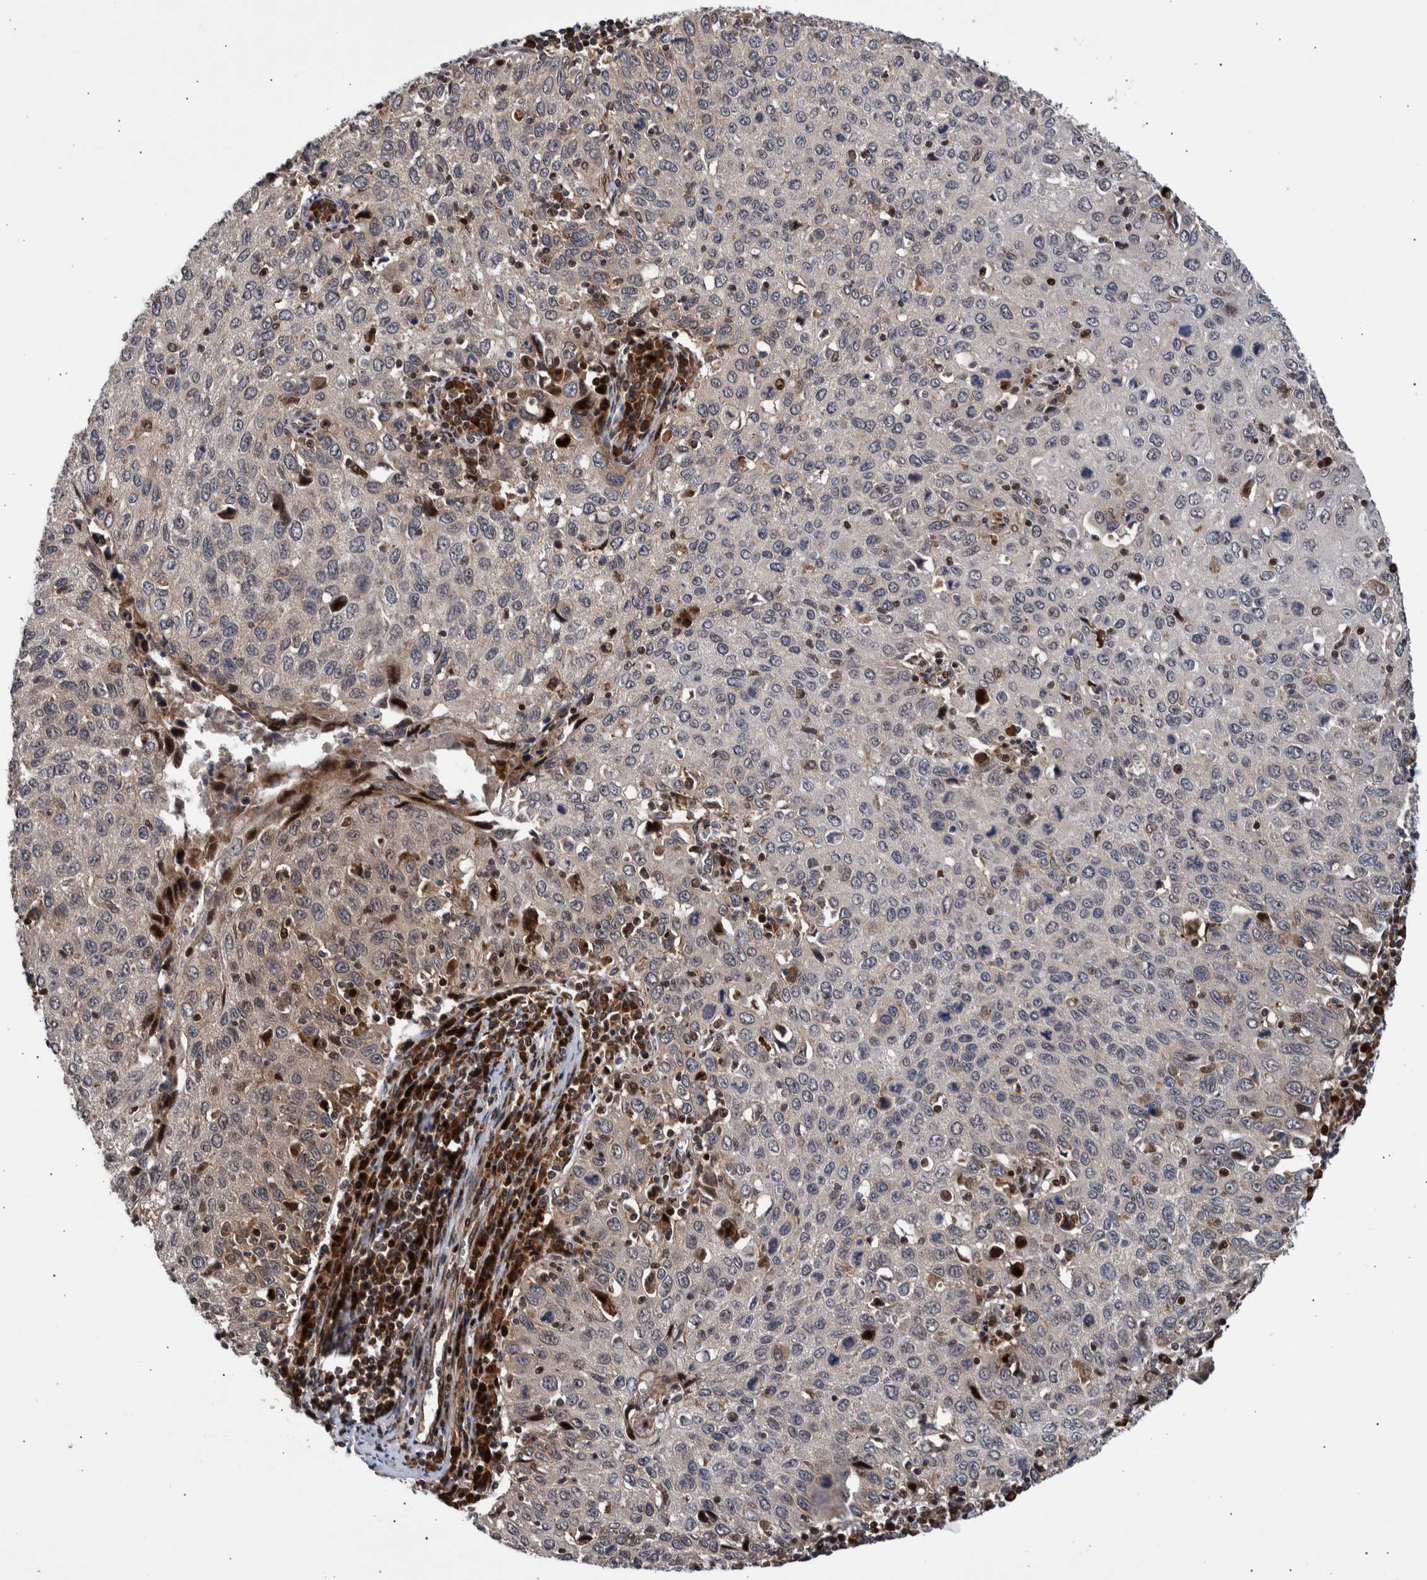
{"staining": {"intensity": "weak", "quantity": "25%-75%", "location": "cytoplasmic/membranous,nuclear"}, "tissue": "cervical cancer", "cell_type": "Tumor cells", "image_type": "cancer", "snomed": [{"axis": "morphology", "description": "Squamous cell carcinoma, NOS"}, {"axis": "topography", "description": "Cervix"}], "caption": "Brown immunohistochemical staining in squamous cell carcinoma (cervical) demonstrates weak cytoplasmic/membranous and nuclear positivity in approximately 25%-75% of tumor cells.", "gene": "SHISA6", "patient": {"sex": "female", "age": 53}}